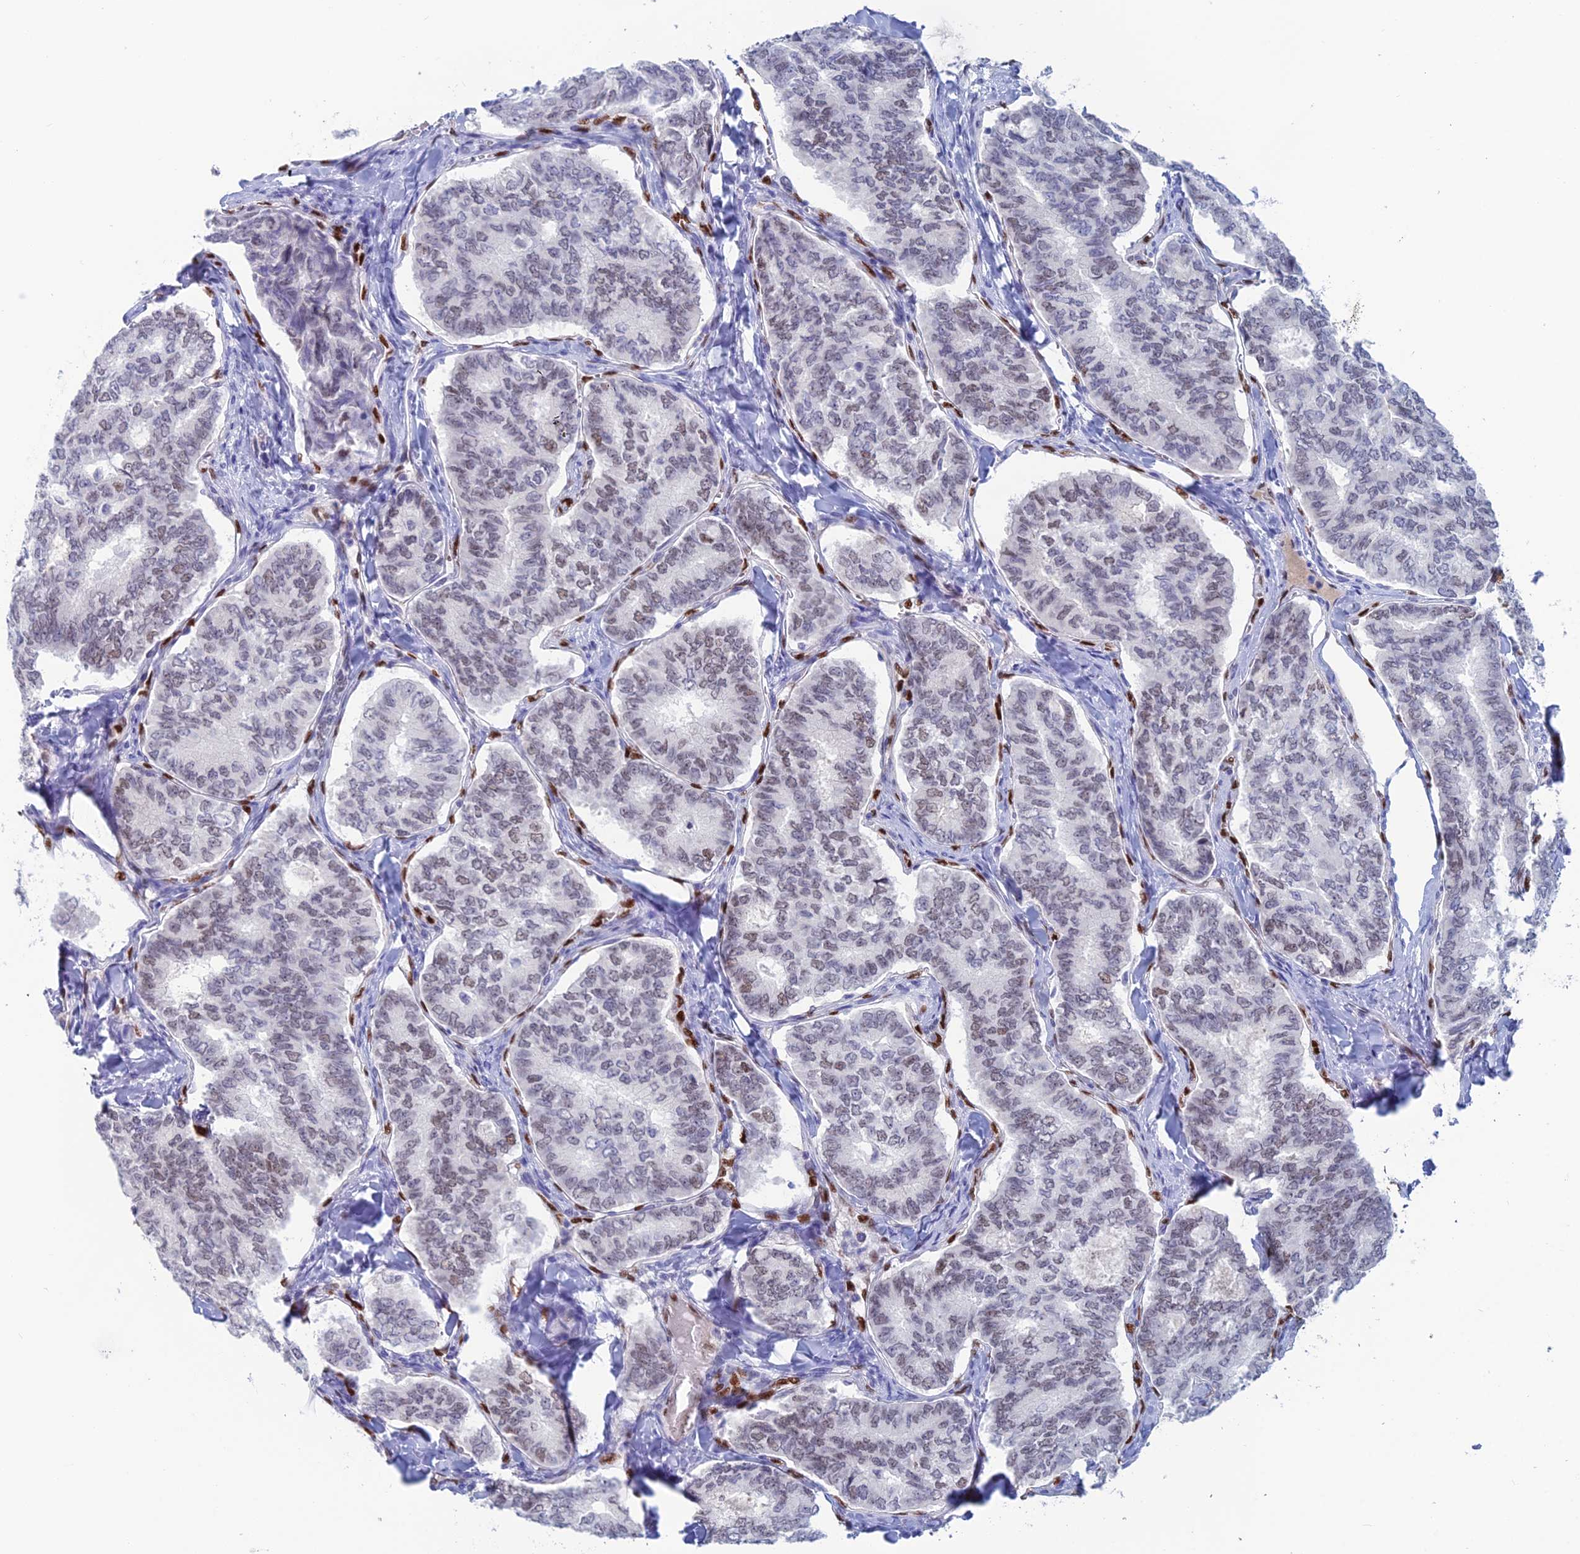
{"staining": {"intensity": "weak", "quantity": "<25%", "location": "nuclear"}, "tissue": "thyroid cancer", "cell_type": "Tumor cells", "image_type": "cancer", "snomed": [{"axis": "morphology", "description": "Papillary adenocarcinoma, NOS"}, {"axis": "topography", "description": "Thyroid gland"}], "caption": "Immunohistochemical staining of human thyroid papillary adenocarcinoma displays no significant positivity in tumor cells.", "gene": "NOL4L", "patient": {"sex": "female", "age": 35}}